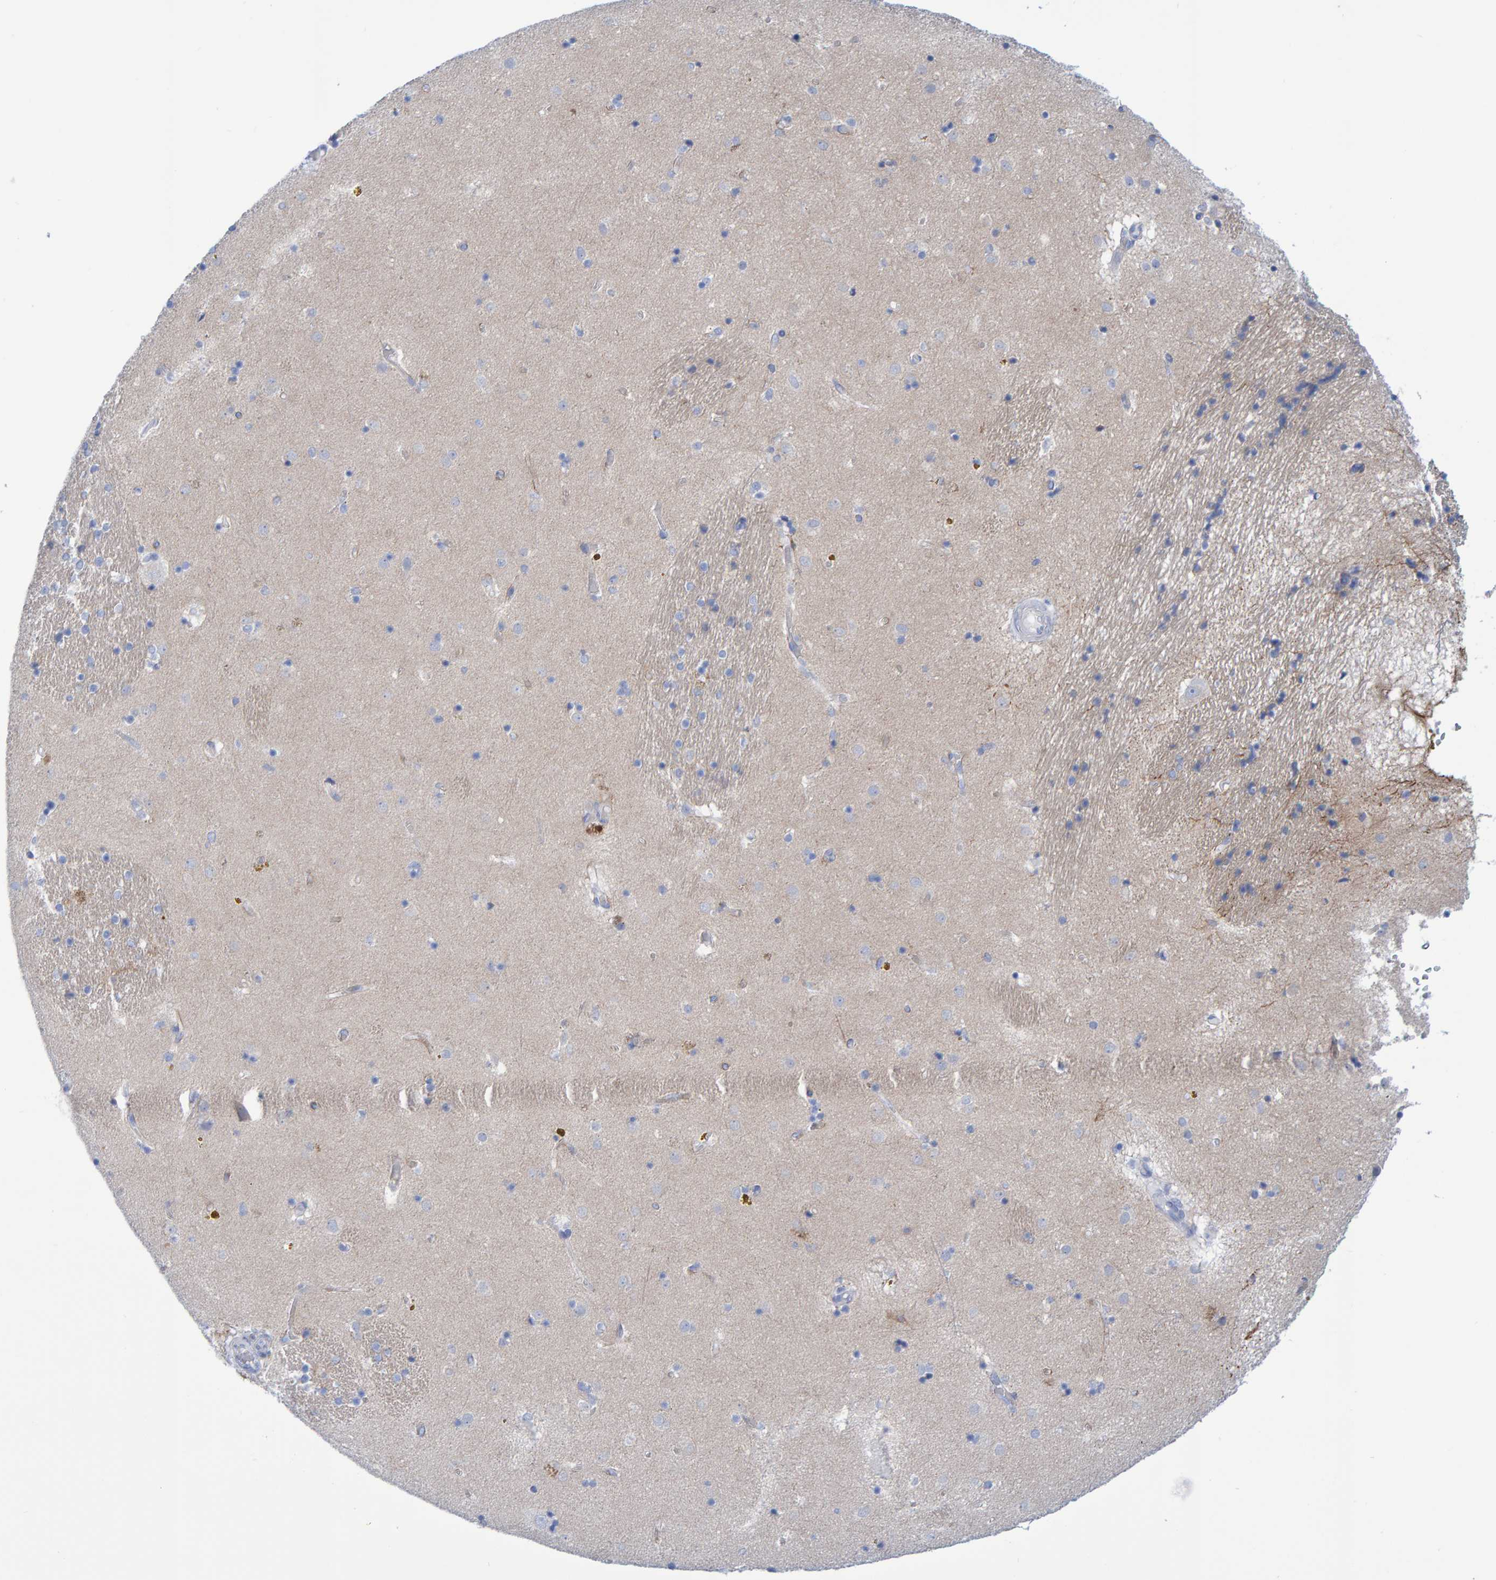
{"staining": {"intensity": "negative", "quantity": "none", "location": "none"}, "tissue": "caudate", "cell_type": "Glial cells", "image_type": "normal", "snomed": [{"axis": "morphology", "description": "Normal tissue, NOS"}, {"axis": "topography", "description": "Lateral ventricle wall"}], "caption": "Histopathology image shows no protein expression in glial cells of benign caudate.", "gene": "JAKMIP3", "patient": {"sex": "male", "age": 70}}